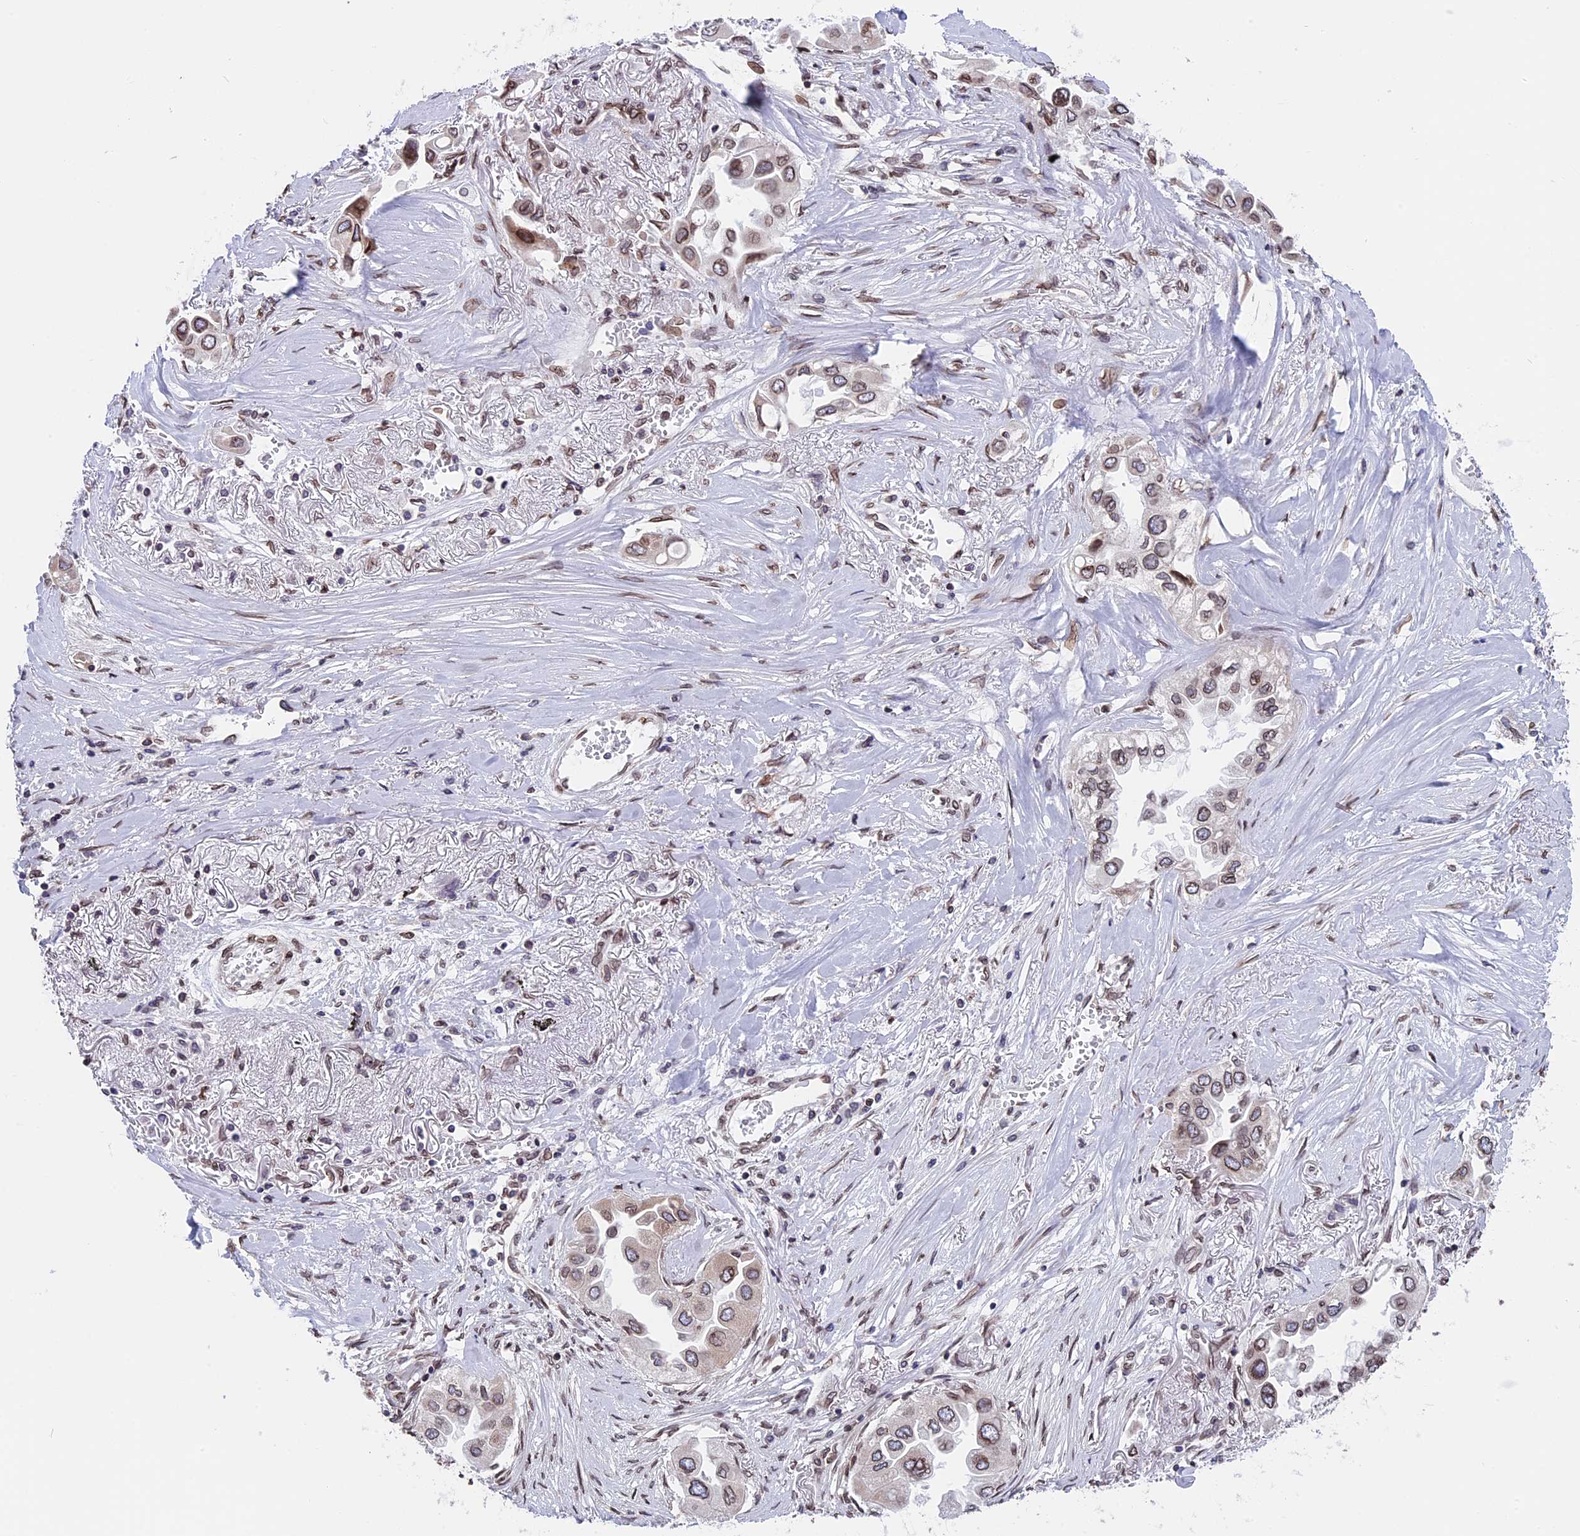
{"staining": {"intensity": "moderate", "quantity": ">75%", "location": "cytoplasmic/membranous,nuclear"}, "tissue": "lung cancer", "cell_type": "Tumor cells", "image_type": "cancer", "snomed": [{"axis": "morphology", "description": "Adenocarcinoma, NOS"}, {"axis": "topography", "description": "Lung"}], "caption": "A brown stain highlights moderate cytoplasmic/membranous and nuclear positivity of a protein in human lung adenocarcinoma tumor cells. (DAB (3,3'-diaminobenzidine) IHC, brown staining for protein, blue staining for nuclei).", "gene": "PTCHD4", "patient": {"sex": "female", "age": 76}}